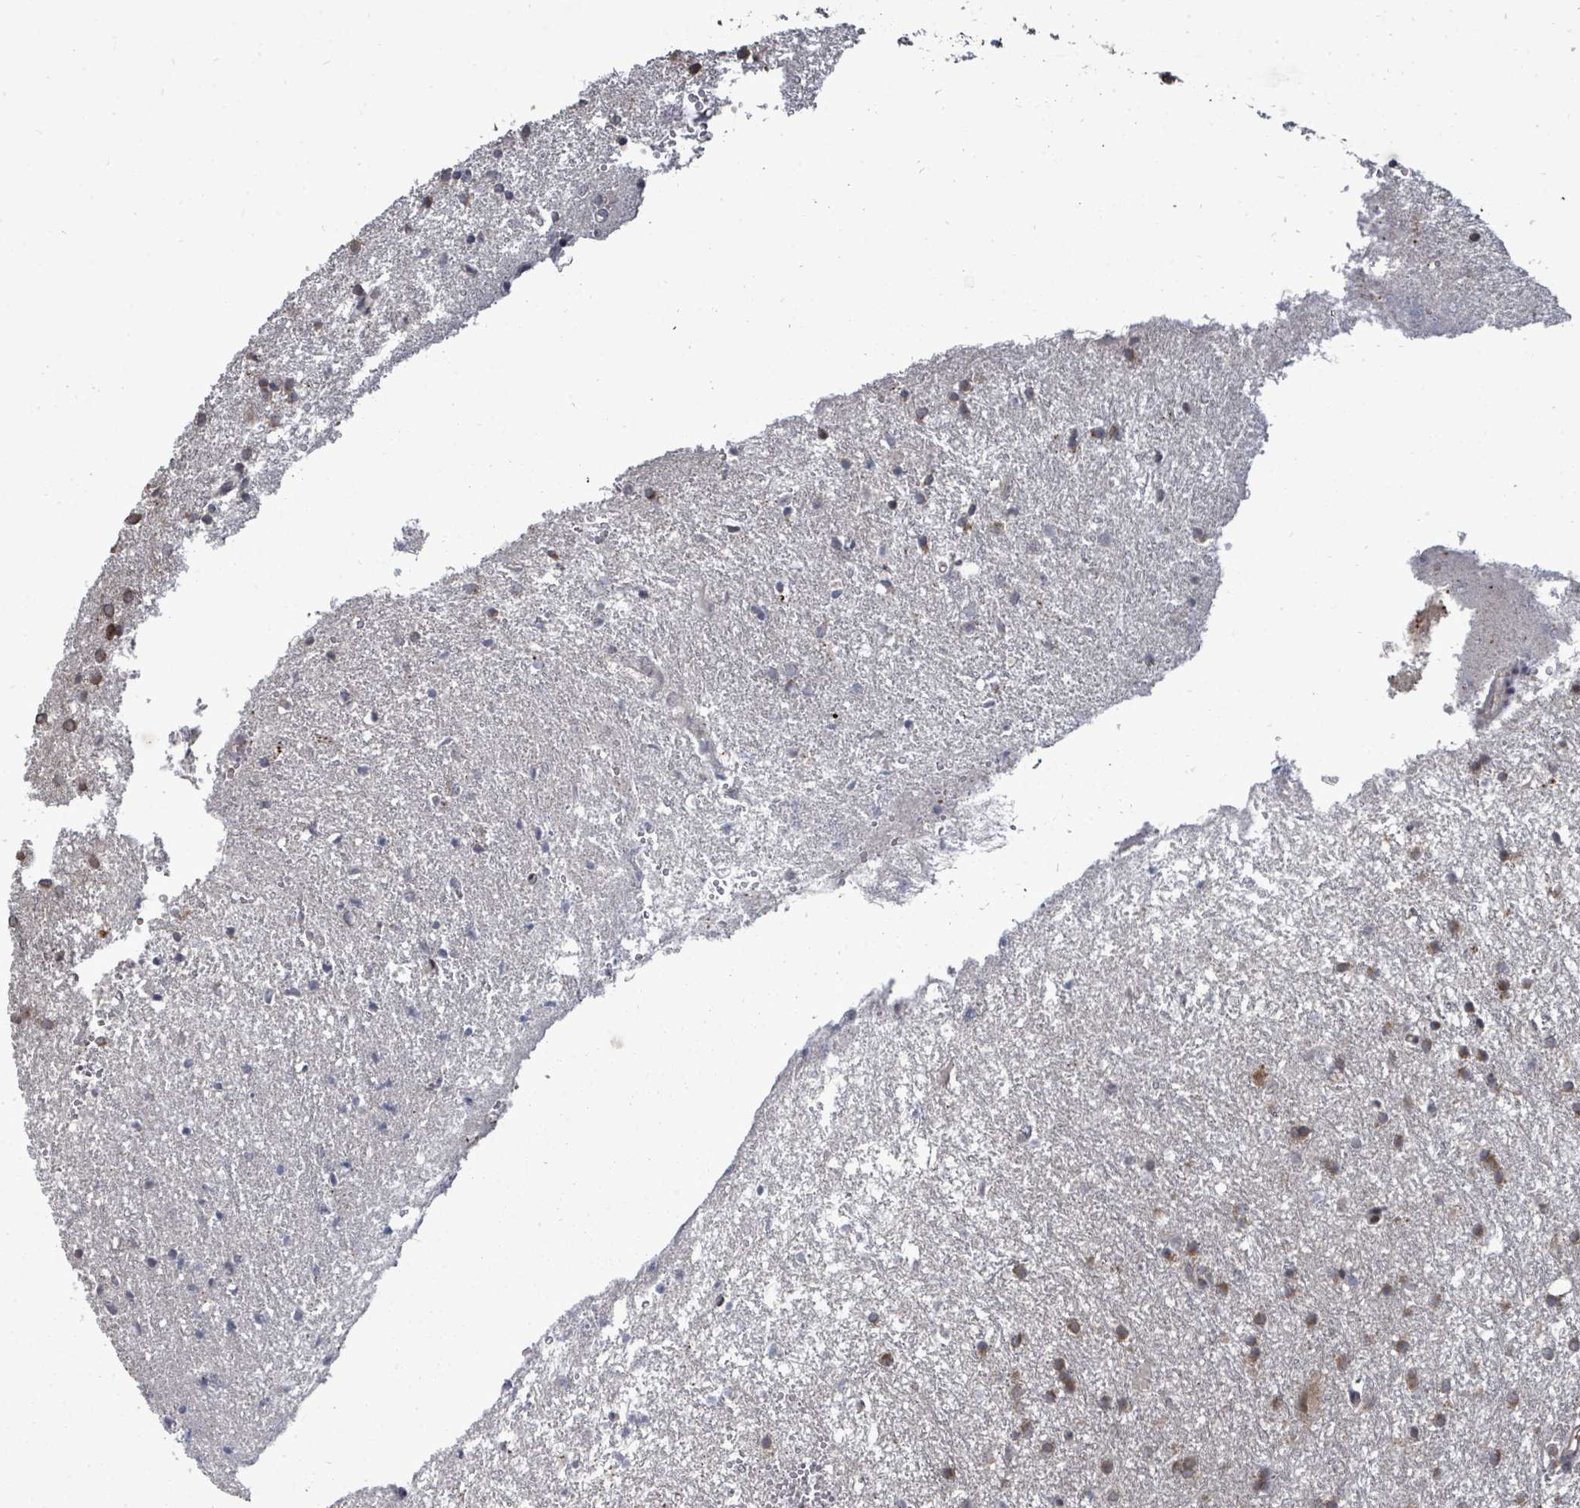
{"staining": {"intensity": "strong", "quantity": "25%-75%", "location": "cytoplasmic/membranous"}, "tissue": "glioma", "cell_type": "Tumor cells", "image_type": "cancer", "snomed": [{"axis": "morphology", "description": "Glioma, malignant, High grade"}, {"axis": "topography", "description": "Brain"}], "caption": "Immunohistochemistry (IHC) histopathology image of high-grade glioma (malignant) stained for a protein (brown), which demonstrates high levels of strong cytoplasmic/membranous staining in approximately 25%-75% of tumor cells.", "gene": "EIF3C", "patient": {"sex": "female", "age": 50}}